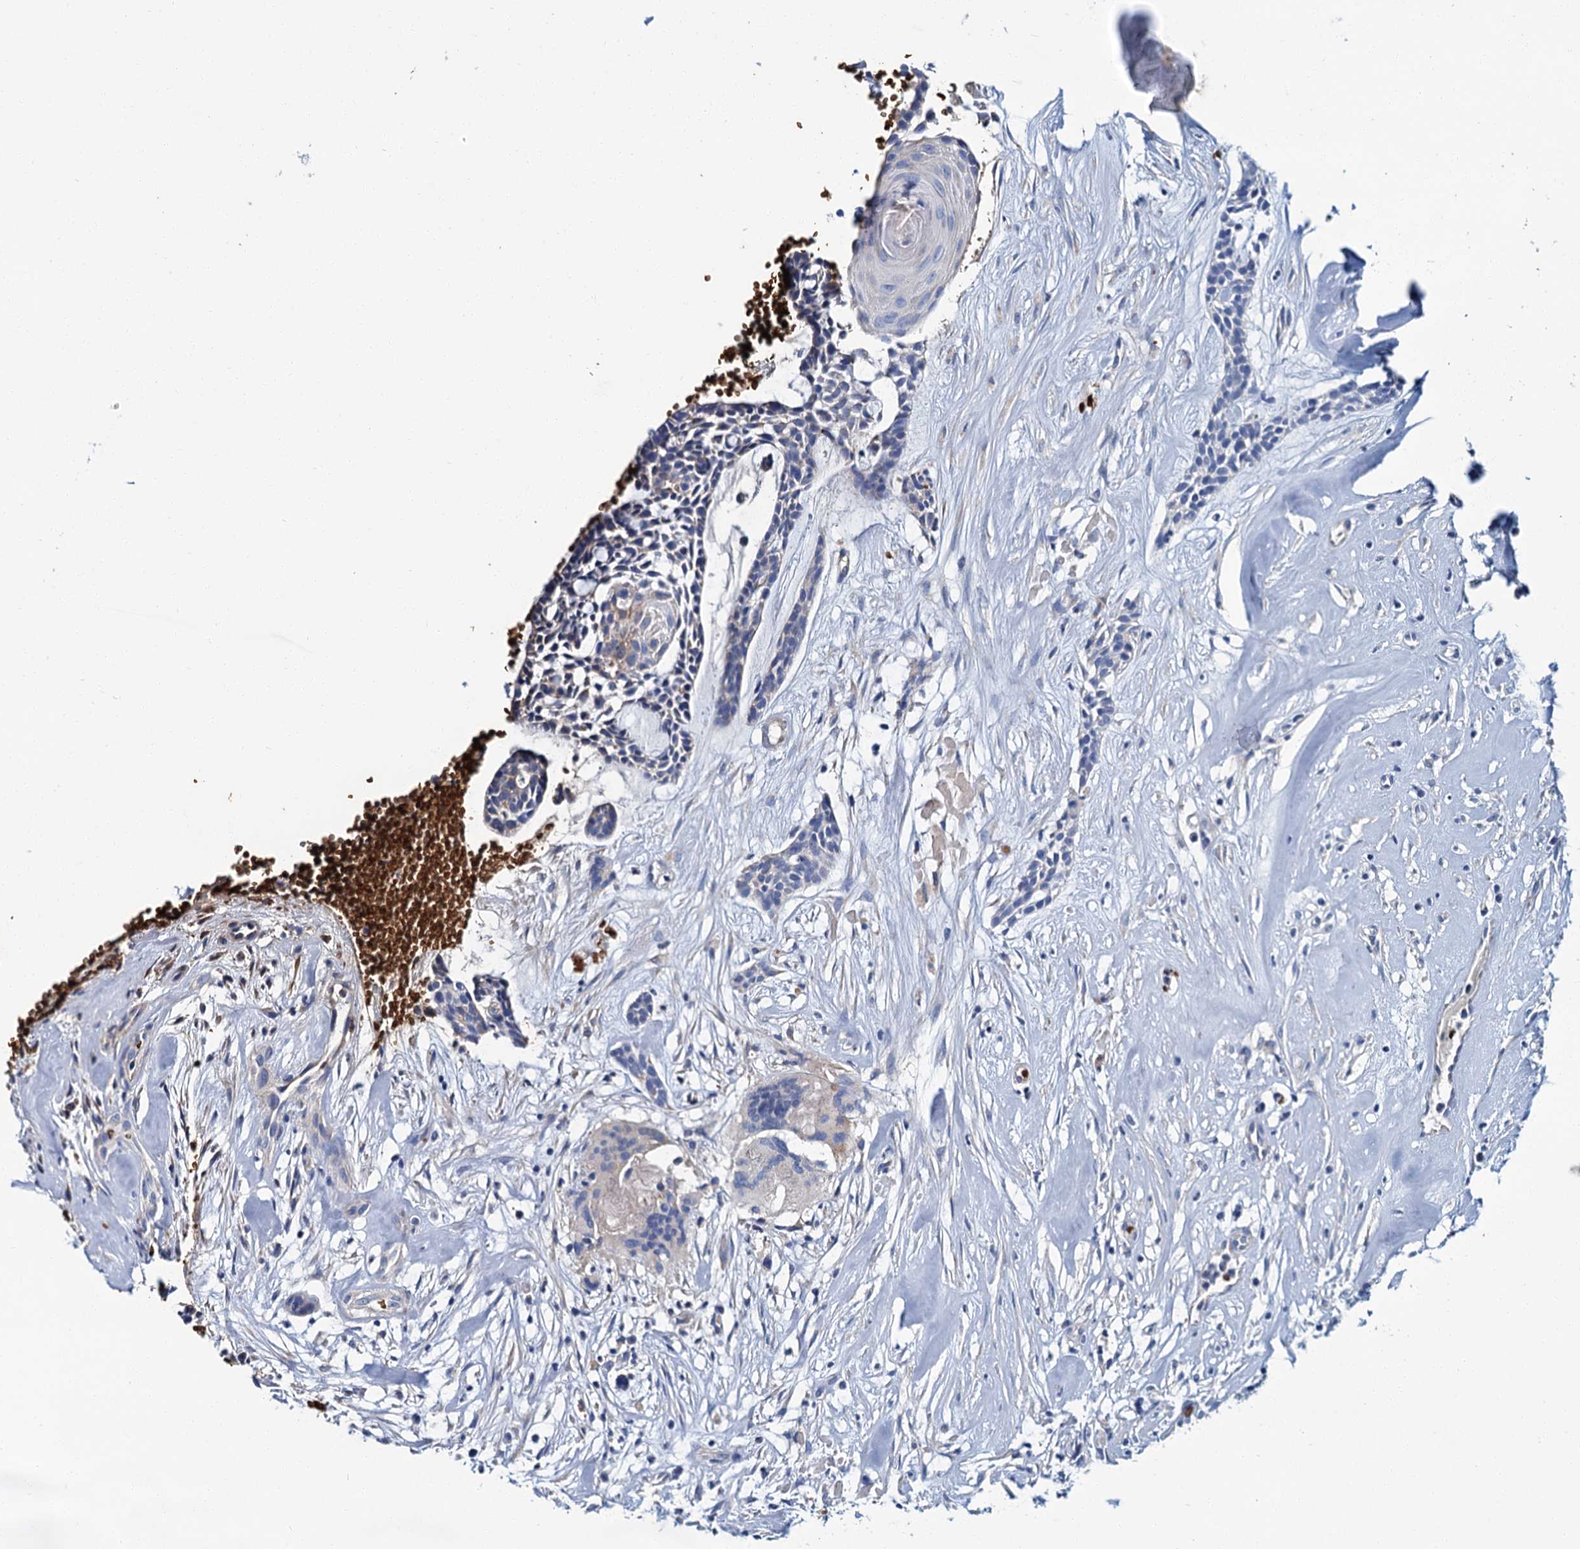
{"staining": {"intensity": "negative", "quantity": "none", "location": "none"}, "tissue": "head and neck cancer", "cell_type": "Tumor cells", "image_type": "cancer", "snomed": [{"axis": "morphology", "description": "Adenocarcinoma, NOS"}, {"axis": "topography", "description": "Subcutis"}, {"axis": "topography", "description": "Head-Neck"}], "caption": "IHC histopathology image of neoplastic tissue: head and neck cancer stained with DAB exhibits no significant protein expression in tumor cells.", "gene": "ATG2A", "patient": {"sex": "female", "age": 73}}